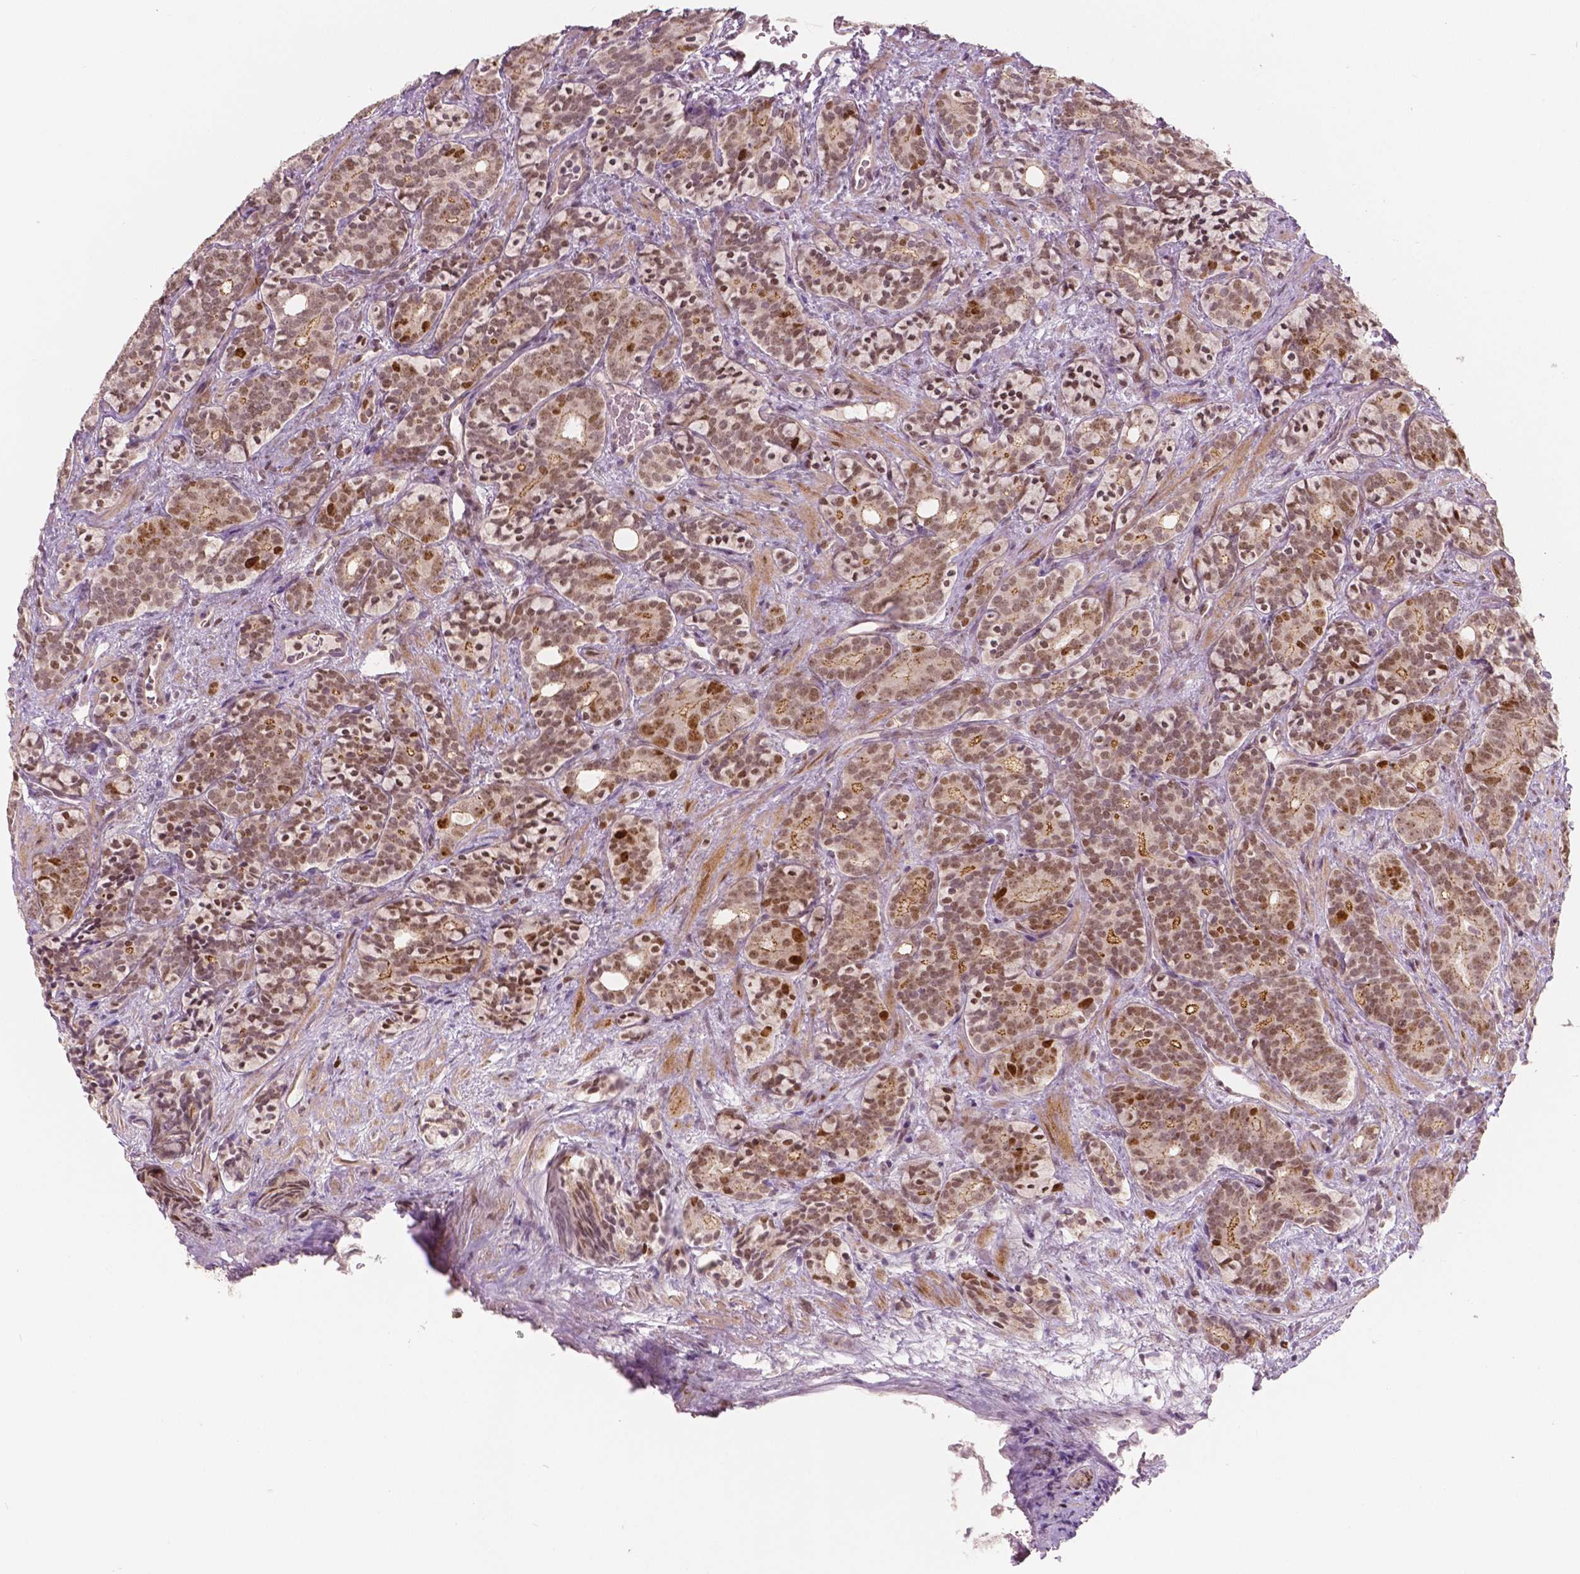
{"staining": {"intensity": "moderate", "quantity": ">75%", "location": "cytoplasmic/membranous,nuclear"}, "tissue": "prostate cancer", "cell_type": "Tumor cells", "image_type": "cancer", "snomed": [{"axis": "morphology", "description": "Adenocarcinoma, High grade"}, {"axis": "topography", "description": "Prostate"}], "caption": "Protein expression analysis of prostate cancer (high-grade adenocarcinoma) shows moderate cytoplasmic/membranous and nuclear staining in approximately >75% of tumor cells.", "gene": "NSD2", "patient": {"sex": "male", "age": 84}}